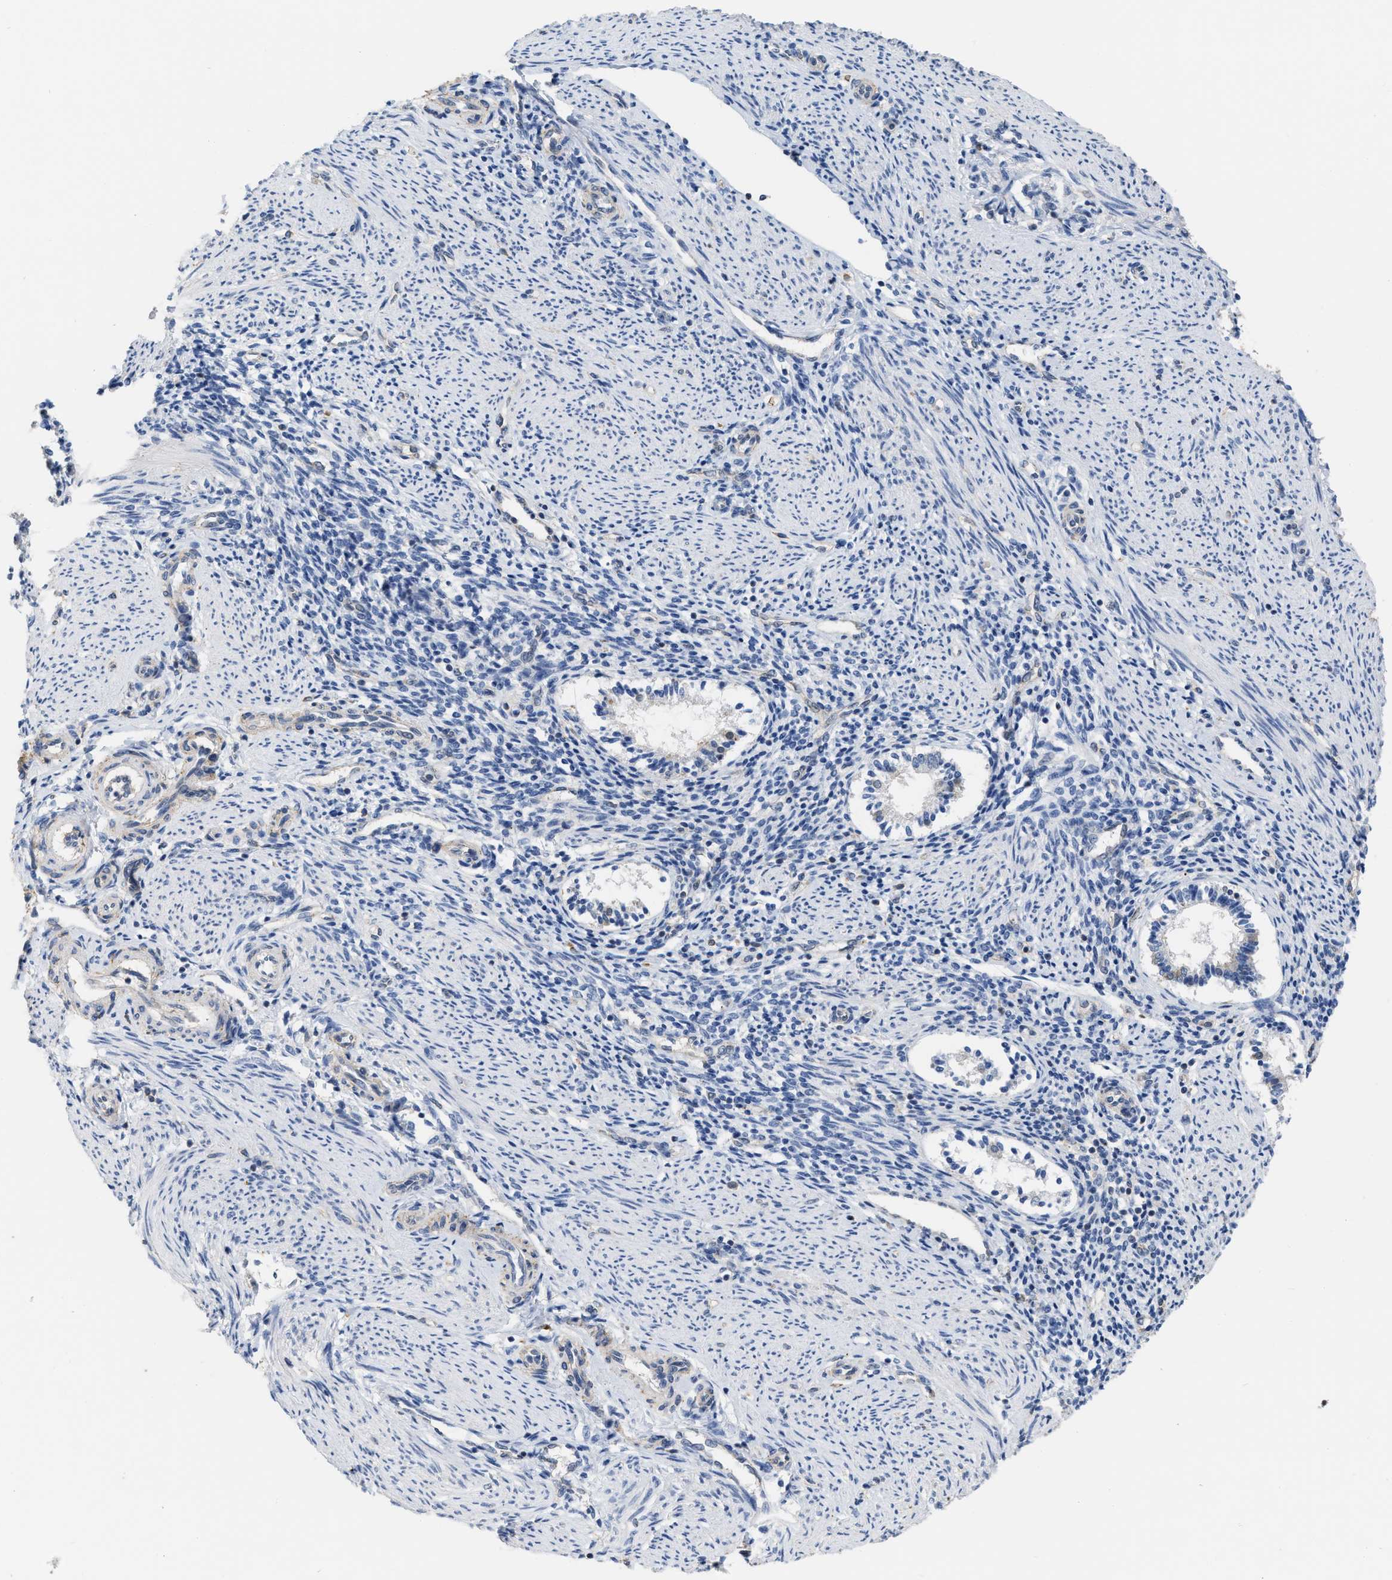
{"staining": {"intensity": "weak", "quantity": "<25%", "location": "nuclear"}, "tissue": "endometrium", "cell_type": "Cells in endometrial stroma", "image_type": "normal", "snomed": [{"axis": "morphology", "description": "Normal tissue, NOS"}, {"axis": "topography", "description": "Endometrium"}], "caption": "This is a histopathology image of immunohistochemistry staining of benign endometrium, which shows no expression in cells in endometrial stroma.", "gene": "BAIAP2L1", "patient": {"sex": "female", "age": 42}}